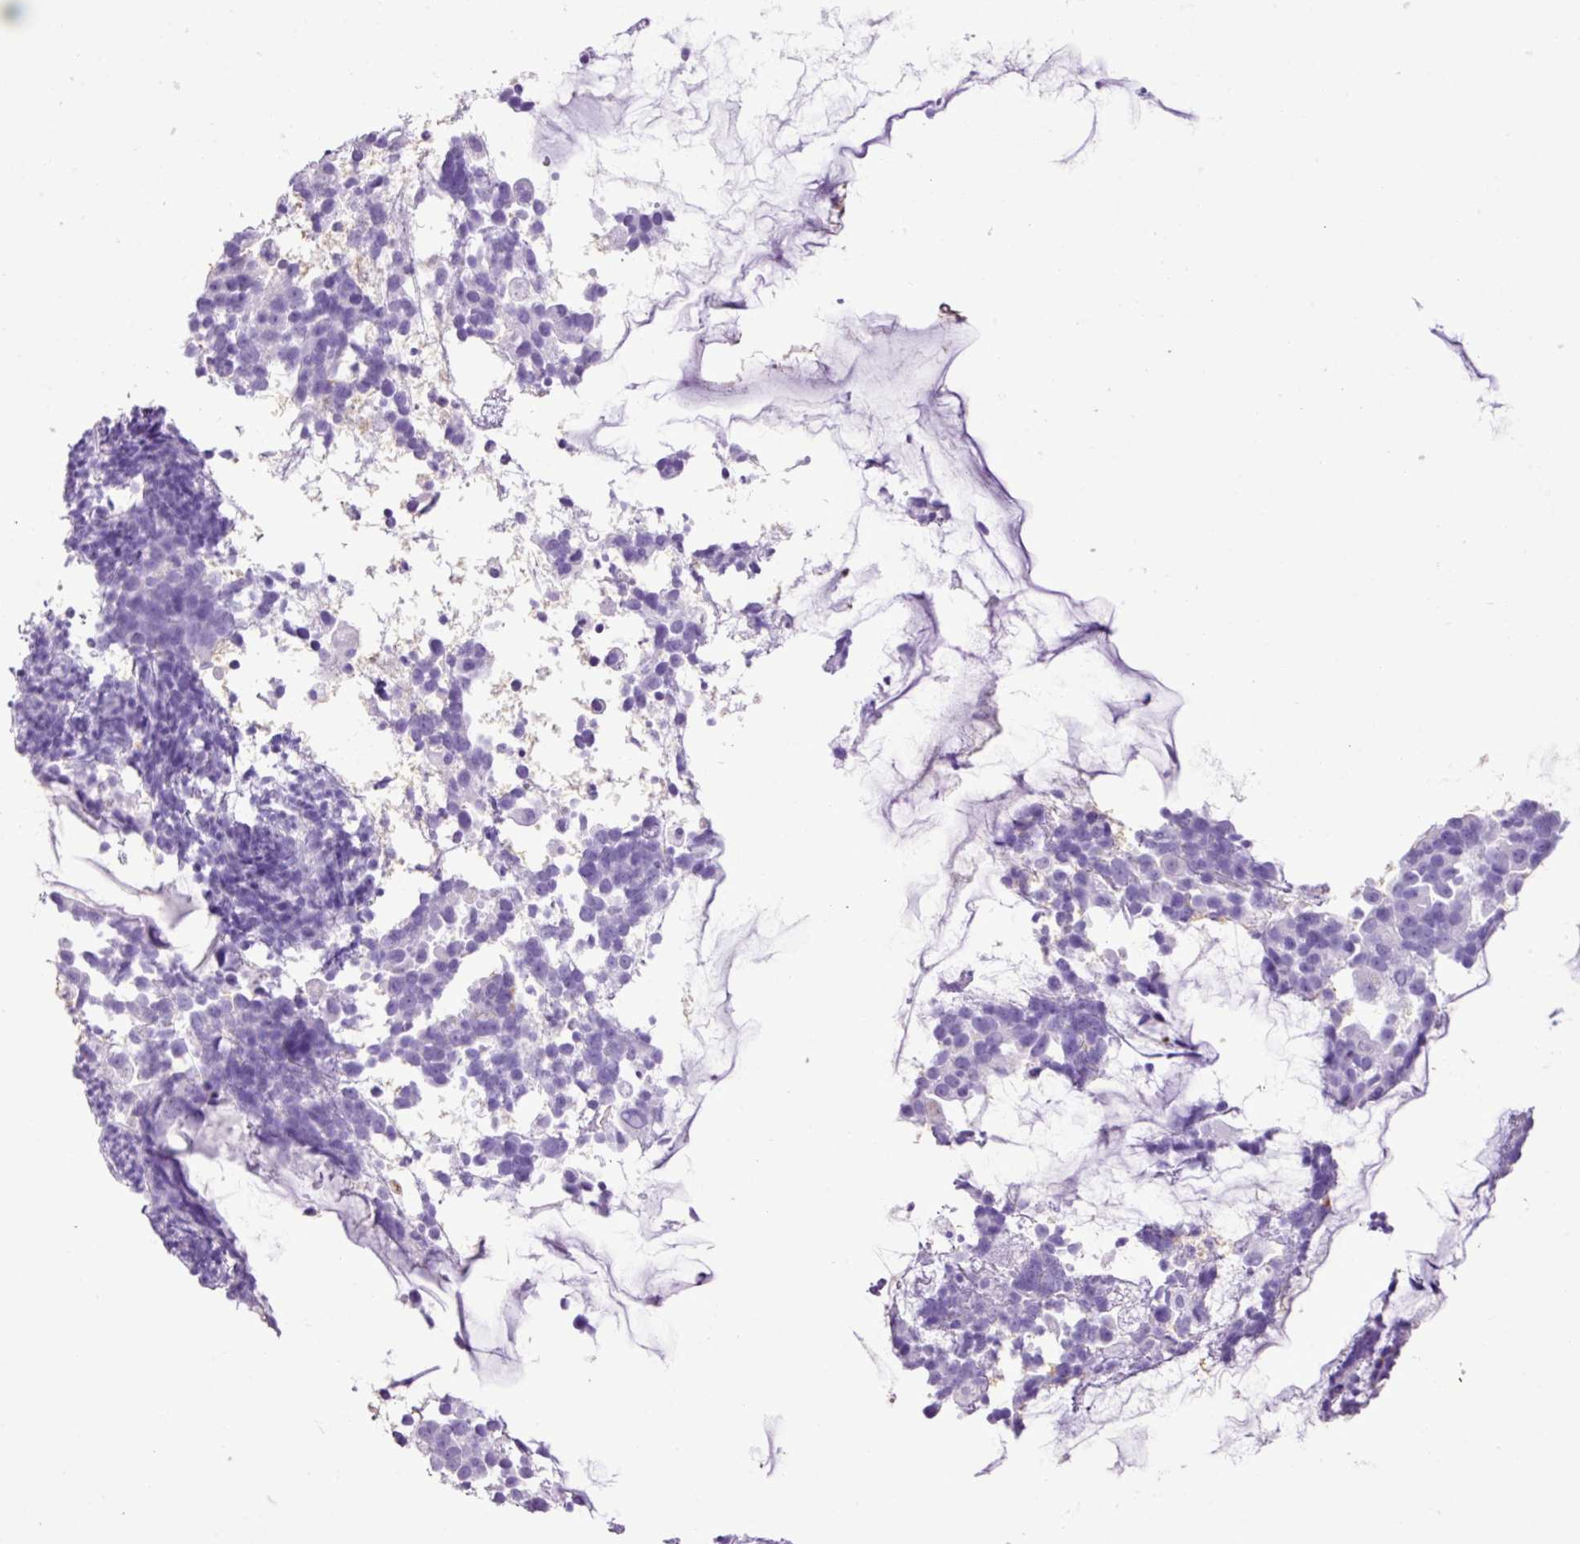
{"staining": {"intensity": "negative", "quantity": "none", "location": "none"}, "tissue": "endometrial cancer", "cell_type": "Tumor cells", "image_type": "cancer", "snomed": [{"axis": "morphology", "description": "Adenocarcinoma, NOS"}, {"axis": "topography", "description": "Endometrium"}], "caption": "Immunohistochemical staining of endometrial cancer (adenocarcinoma) demonstrates no significant positivity in tumor cells.", "gene": "ZSCAN5A", "patient": {"sex": "female", "age": 57}}